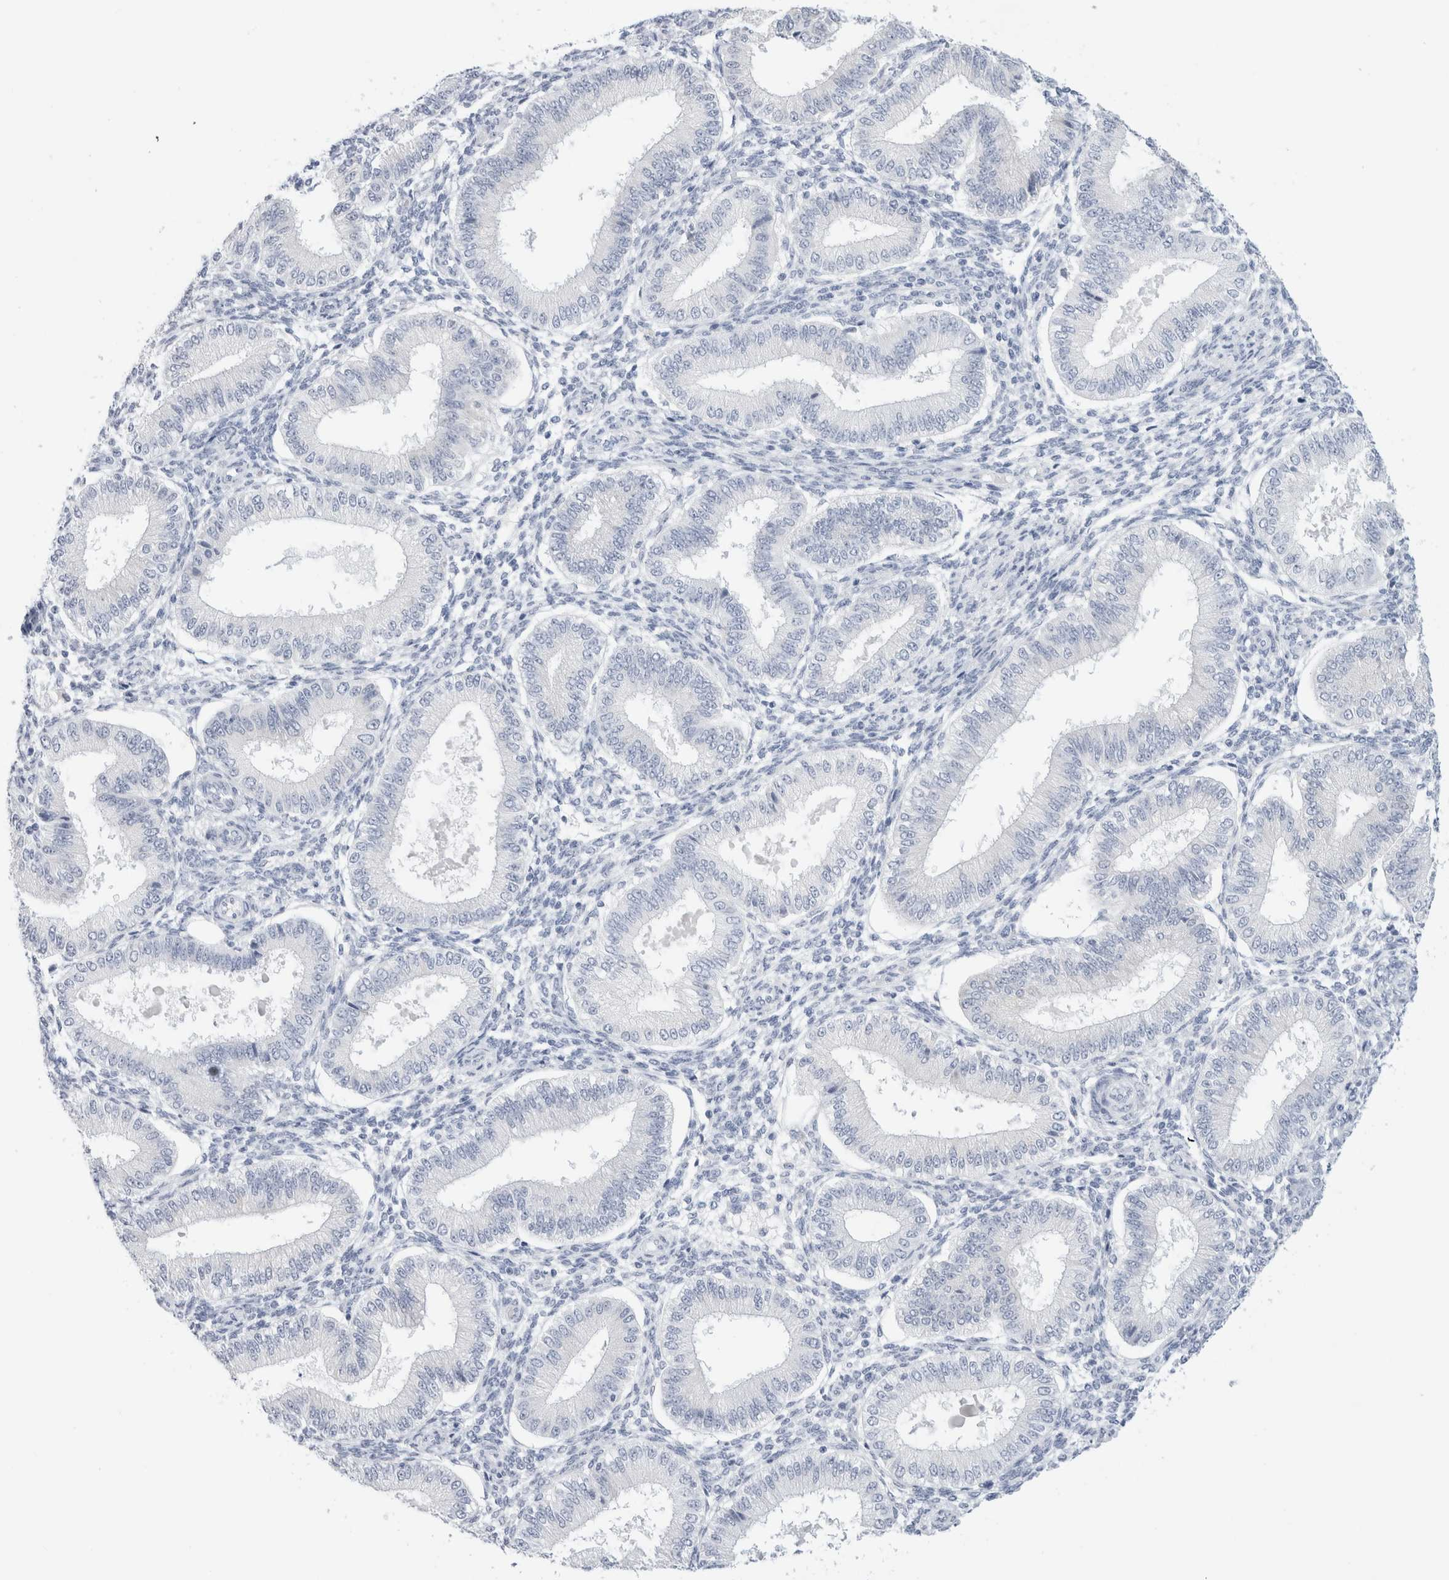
{"staining": {"intensity": "negative", "quantity": "none", "location": "none"}, "tissue": "endometrium", "cell_type": "Cells in endometrial stroma", "image_type": "normal", "snomed": [{"axis": "morphology", "description": "Normal tissue, NOS"}, {"axis": "topography", "description": "Endometrium"}], "caption": "Immunohistochemical staining of benign human endometrium displays no significant expression in cells in endometrial stroma. The staining was performed using DAB (3,3'-diaminobenzidine) to visualize the protein expression in brown, while the nuclei were stained in blue with hematoxylin (Magnification: 20x).", "gene": "MUC15", "patient": {"sex": "female", "age": 39}}